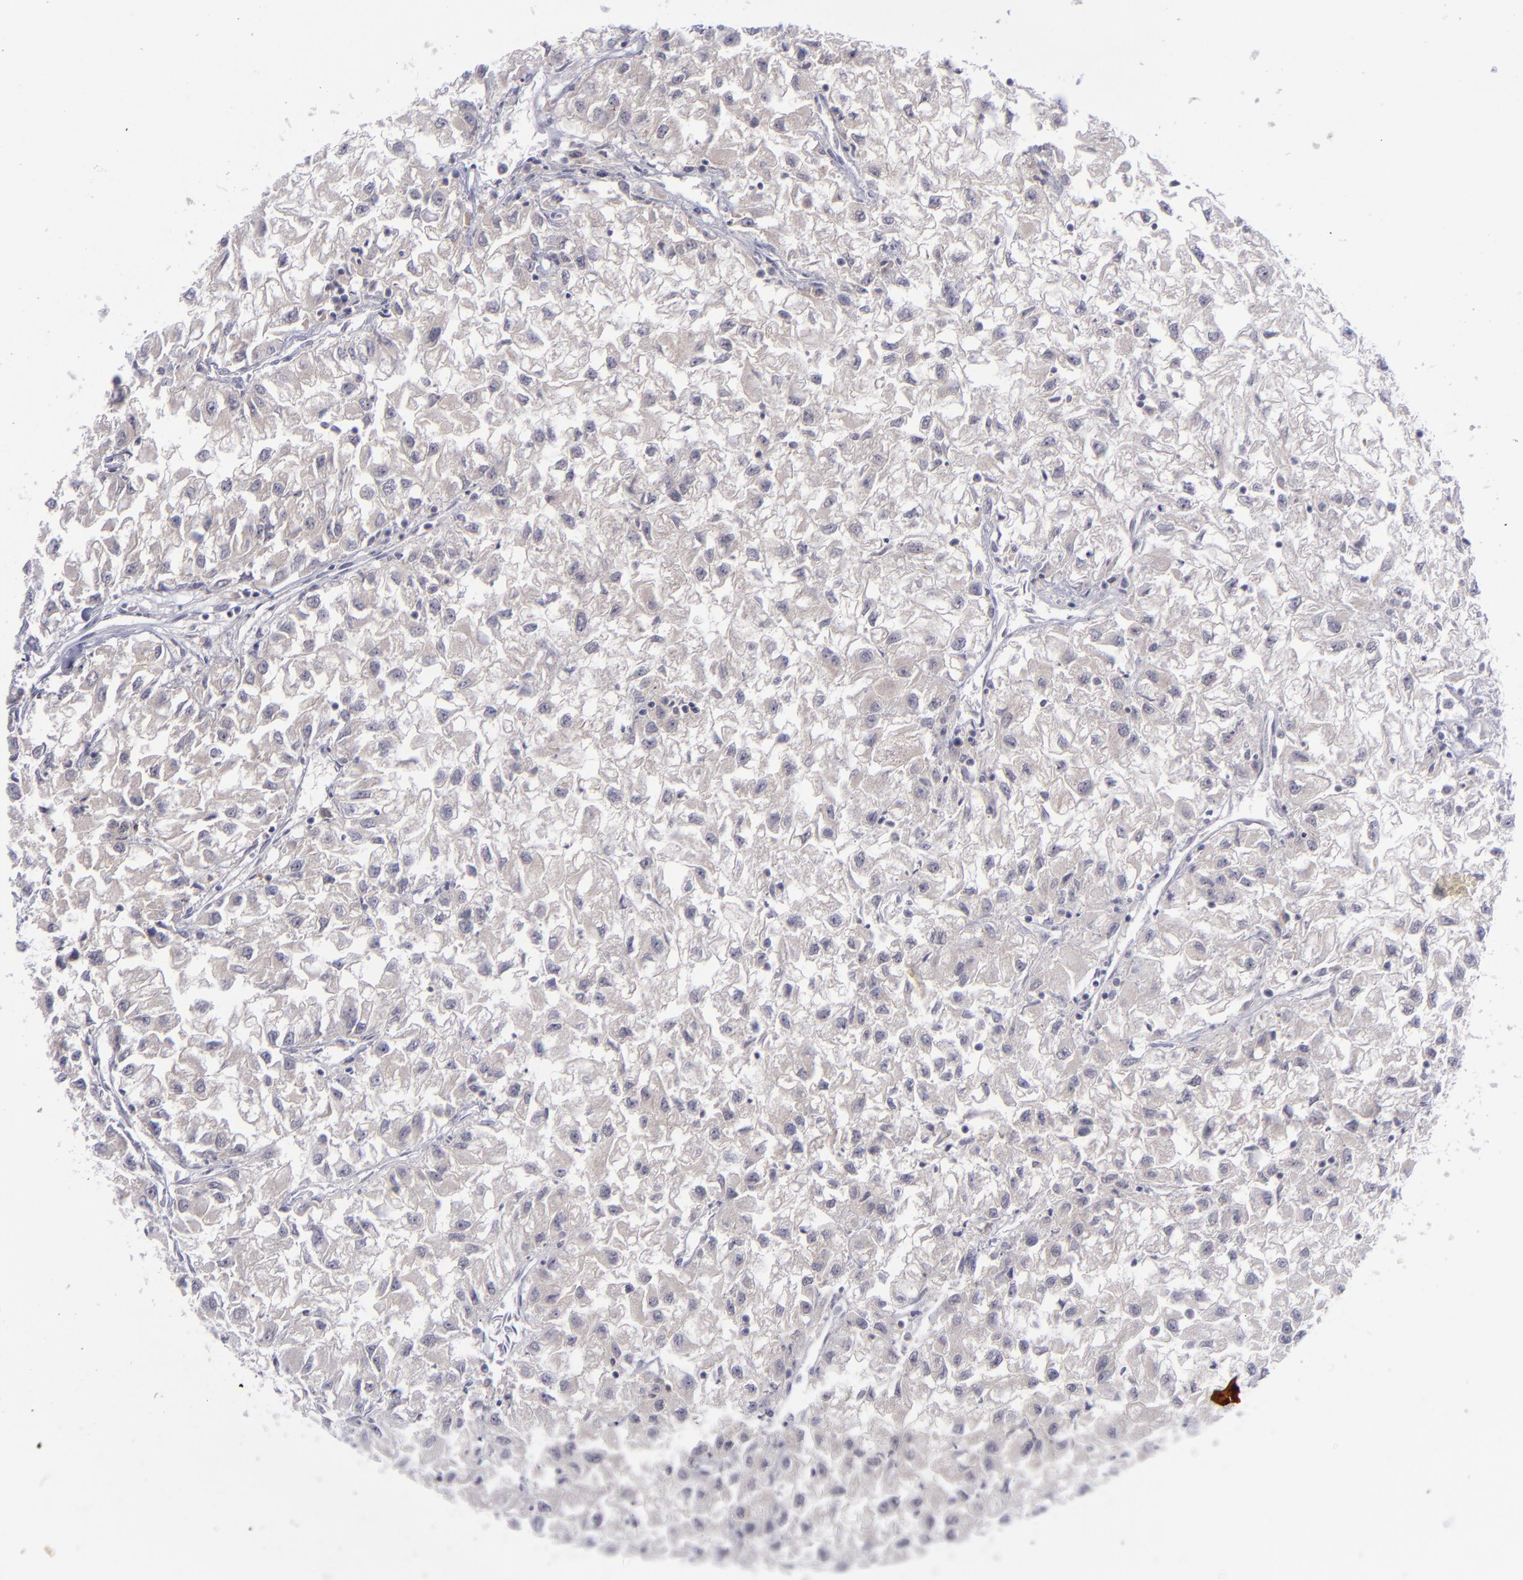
{"staining": {"intensity": "negative", "quantity": "none", "location": "none"}, "tissue": "renal cancer", "cell_type": "Tumor cells", "image_type": "cancer", "snomed": [{"axis": "morphology", "description": "Adenocarcinoma, NOS"}, {"axis": "topography", "description": "Kidney"}], "caption": "High power microscopy image of an IHC histopathology image of adenocarcinoma (renal), revealing no significant expression in tumor cells. Brightfield microscopy of immunohistochemistry stained with DAB (3,3'-diaminobenzidine) (brown) and hematoxylin (blue), captured at high magnification.", "gene": "EVPL", "patient": {"sex": "male", "age": 59}}